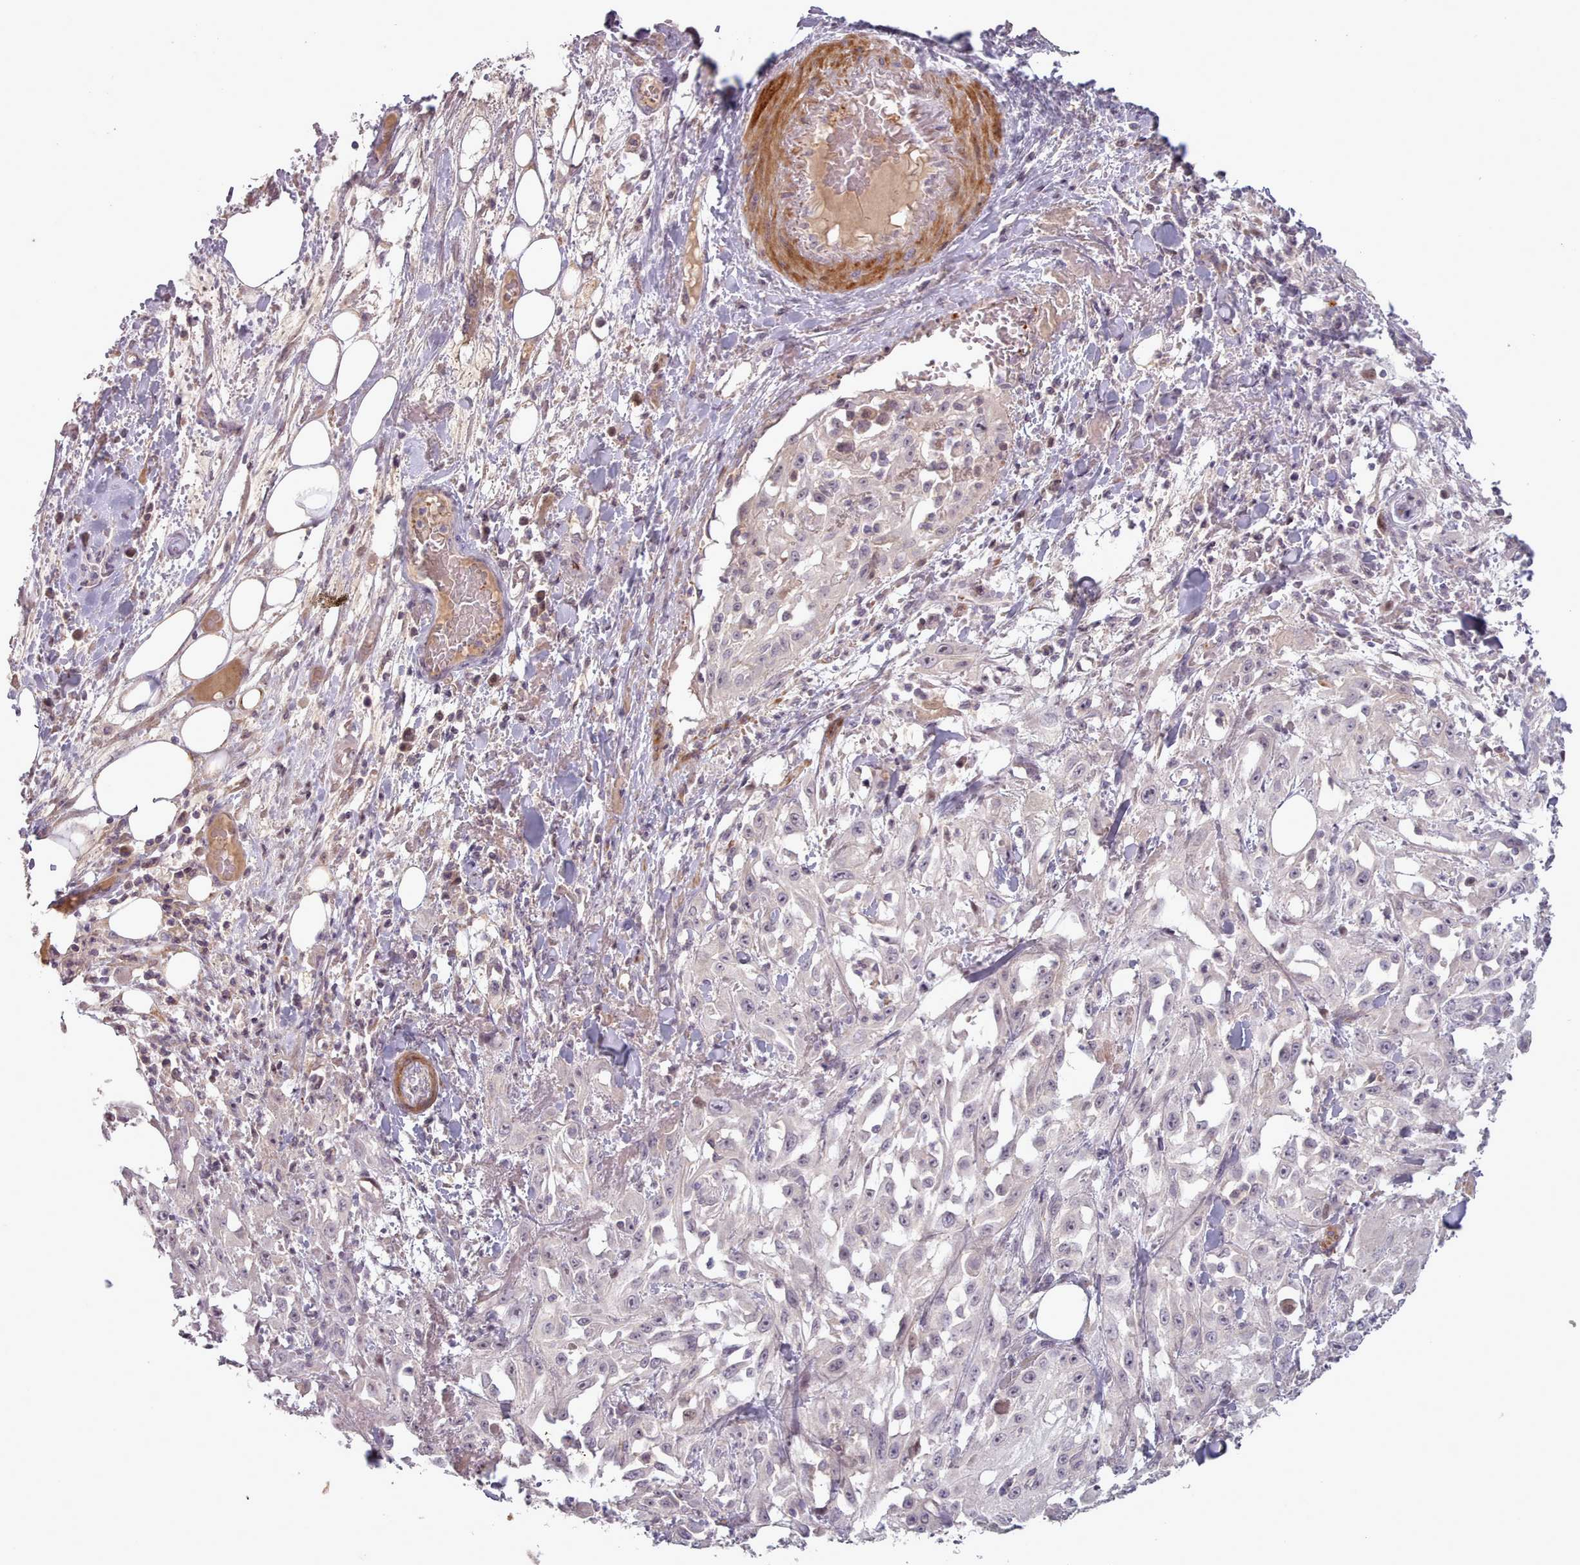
{"staining": {"intensity": "negative", "quantity": "none", "location": "none"}, "tissue": "skin cancer", "cell_type": "Tumor cells", "image_type": "cancer", "snomed": [{"axis": "morphology", "description": "Squamous cell carcinoma, NOS"}, {"axis": "morphology", "description": "Squamous cell carcinoma, metastatic, NOS"}, {"axis": "topography", "description": "Skin"}, {"axis": "topography", "description": "Lymph node"}], "caption": "High magnification brightfield microscopy of skin cancer (metastatic squamous cell carcinoma) stained with DAB (3,3'-diaminobenzidine) (brown) and counterstained with hematoxylin (blue): tumor cells show no significant expression.", "gene": "LEFTY2", "patient": {"sex": "male", "age": 75}}